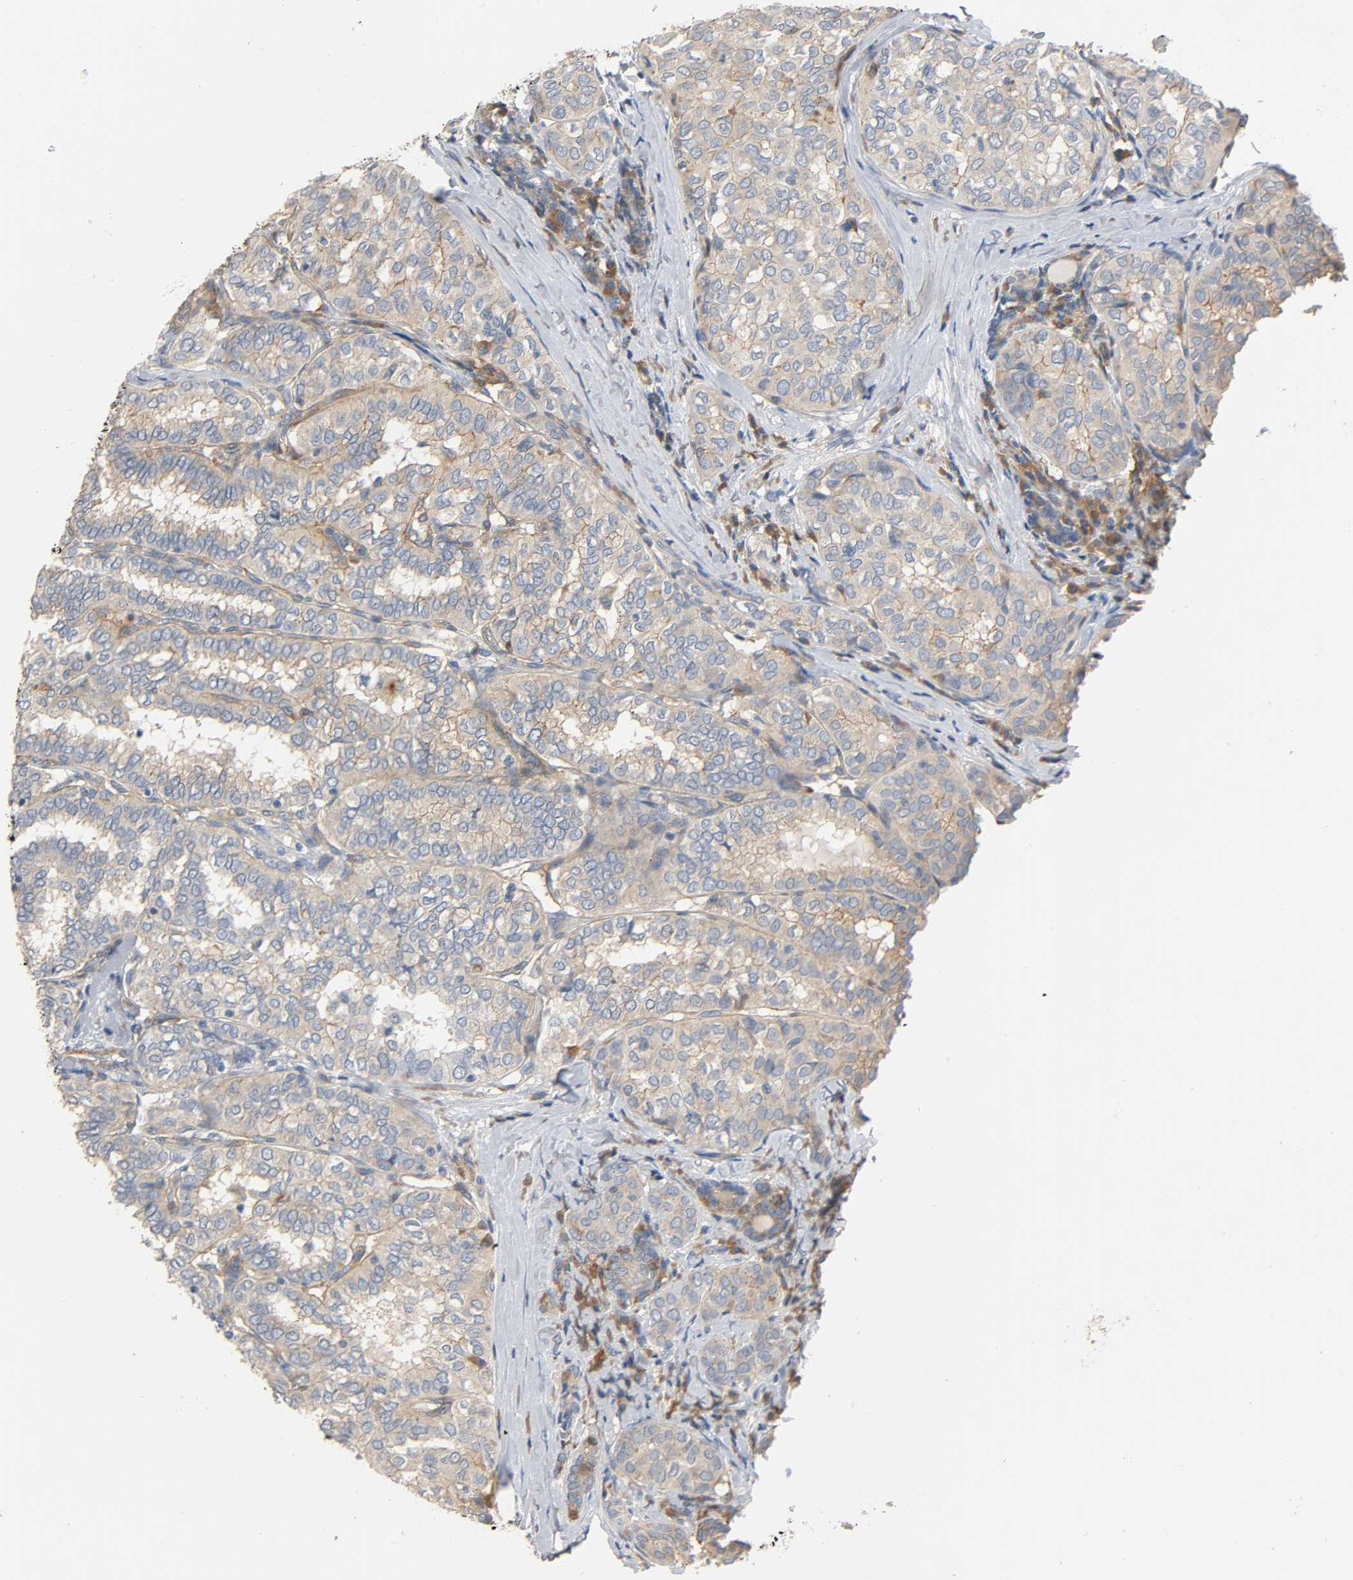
{"staining": {"intensity": "moderate", "quantity": ">75%", "location": "cytoplasmic/membranous"}, "tissue": "thyroid cancer", "cell_type": "Tumor cells", "image_type": "cancer", "snomed": [{"axis": "morphology", "description": "Papillary adenocarcinoma, NOS"}, {"axis": "topography", "description": "Thyroid gland"}], "caption": "This is an image of IHC staining of thyroid papillary adenocarcinoma, which shows moderate staining in the cytoplasmic/membranous of tumor cells.", "gene": "ARPC1A", "patient": {"sex": "female", "age": 30}}